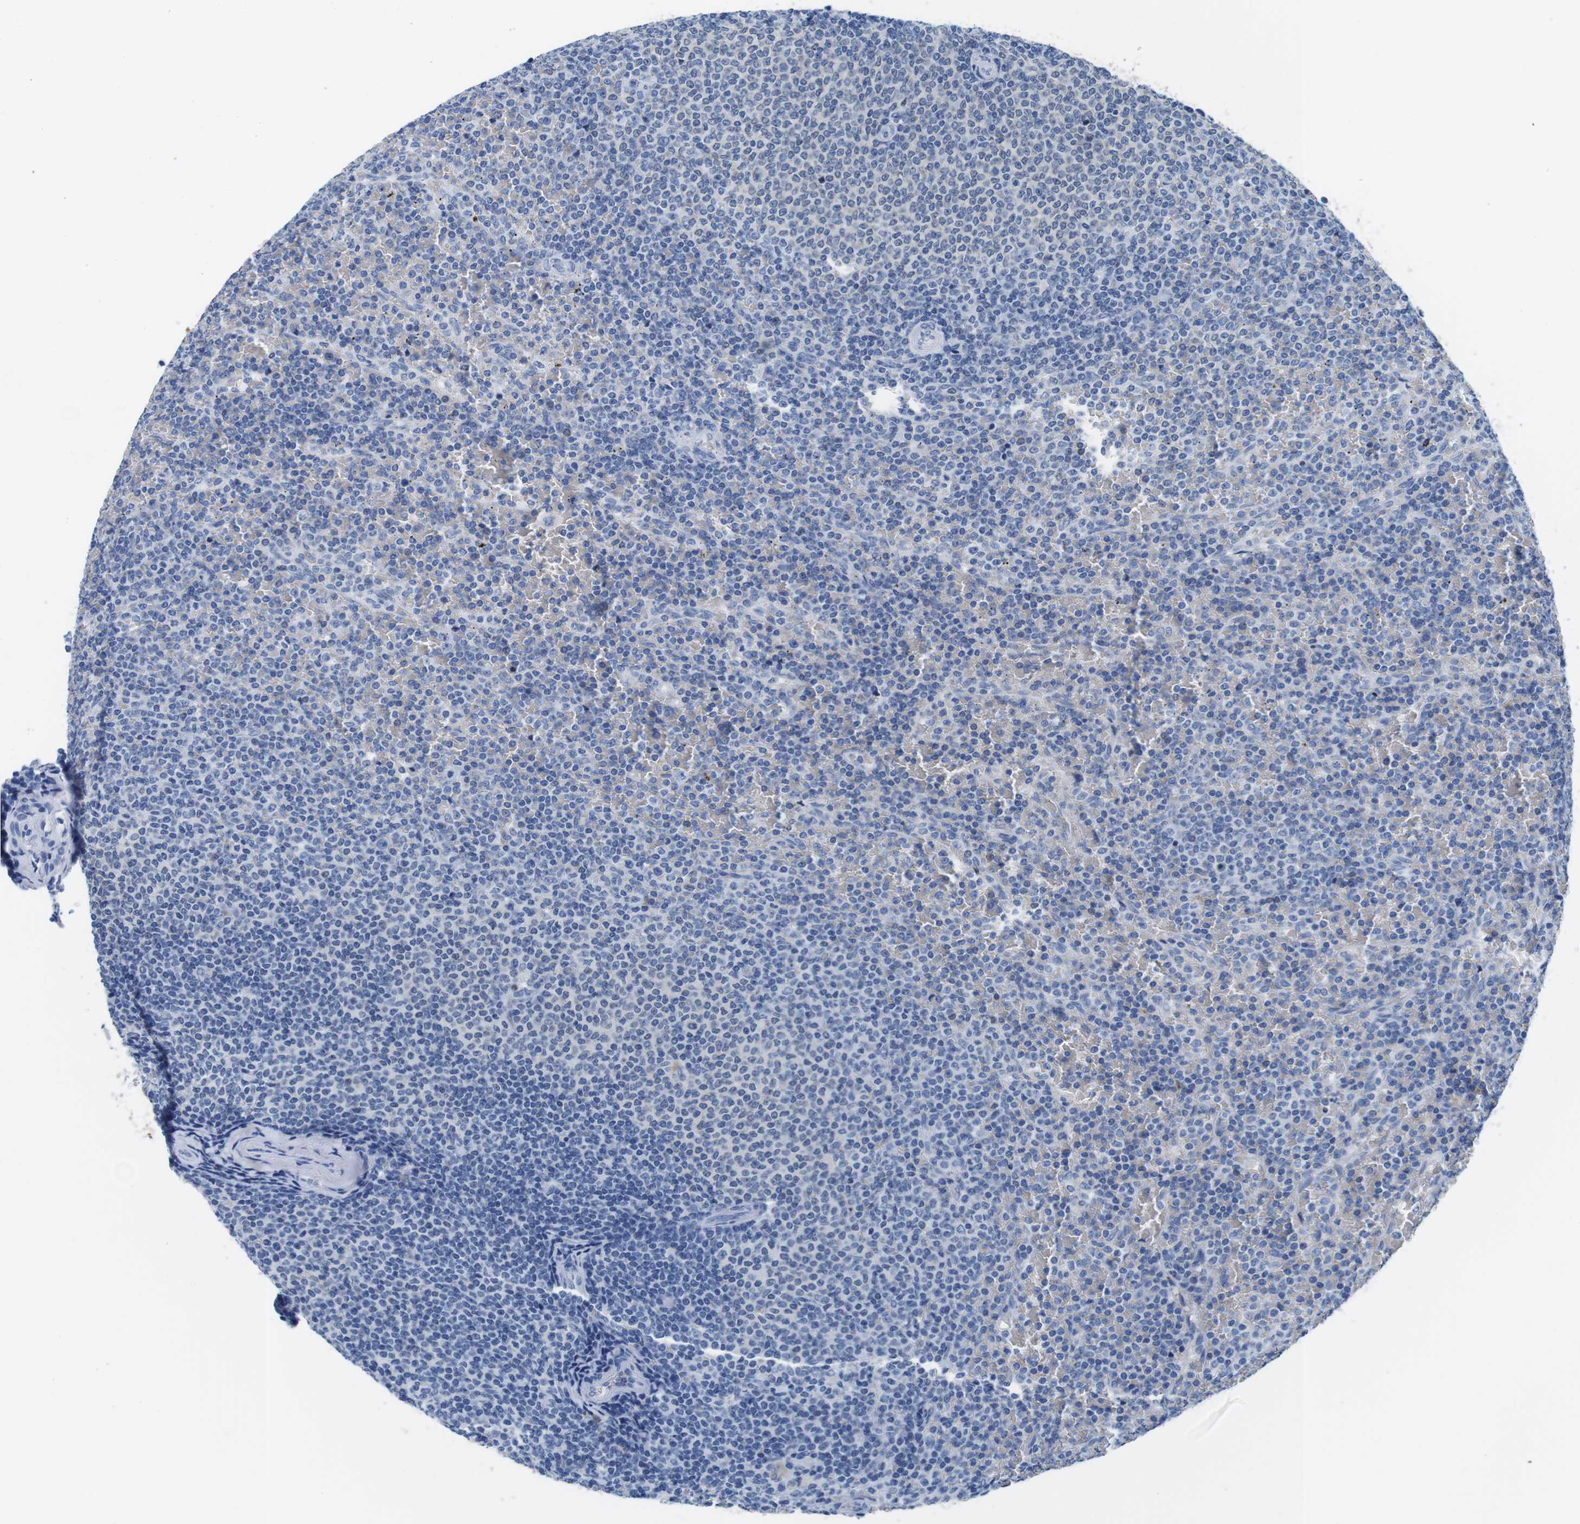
{"staining": {"intensity": "negative", "quantity": "none", "location": "none"}, "tissue": "lymphoma", "cell_type": "Tumor cells", "image_type": "cancer", "snomed": [{"axis": "morphology", "description": "Malignant lymphoma, non-Hodgkin's type, Low grade"}, {"axis": "topography", "description": "Spleen"}], "caption": "High magnification brightfield microscopy of lymphoma stained with DAB (3,3'-diaminobenzidine) (brown) and counterstained with hematoxylin (blue): tumor cells show no significant staining.", "gene": "IGKC", "patient": {"sex": "female", "age": 77}}